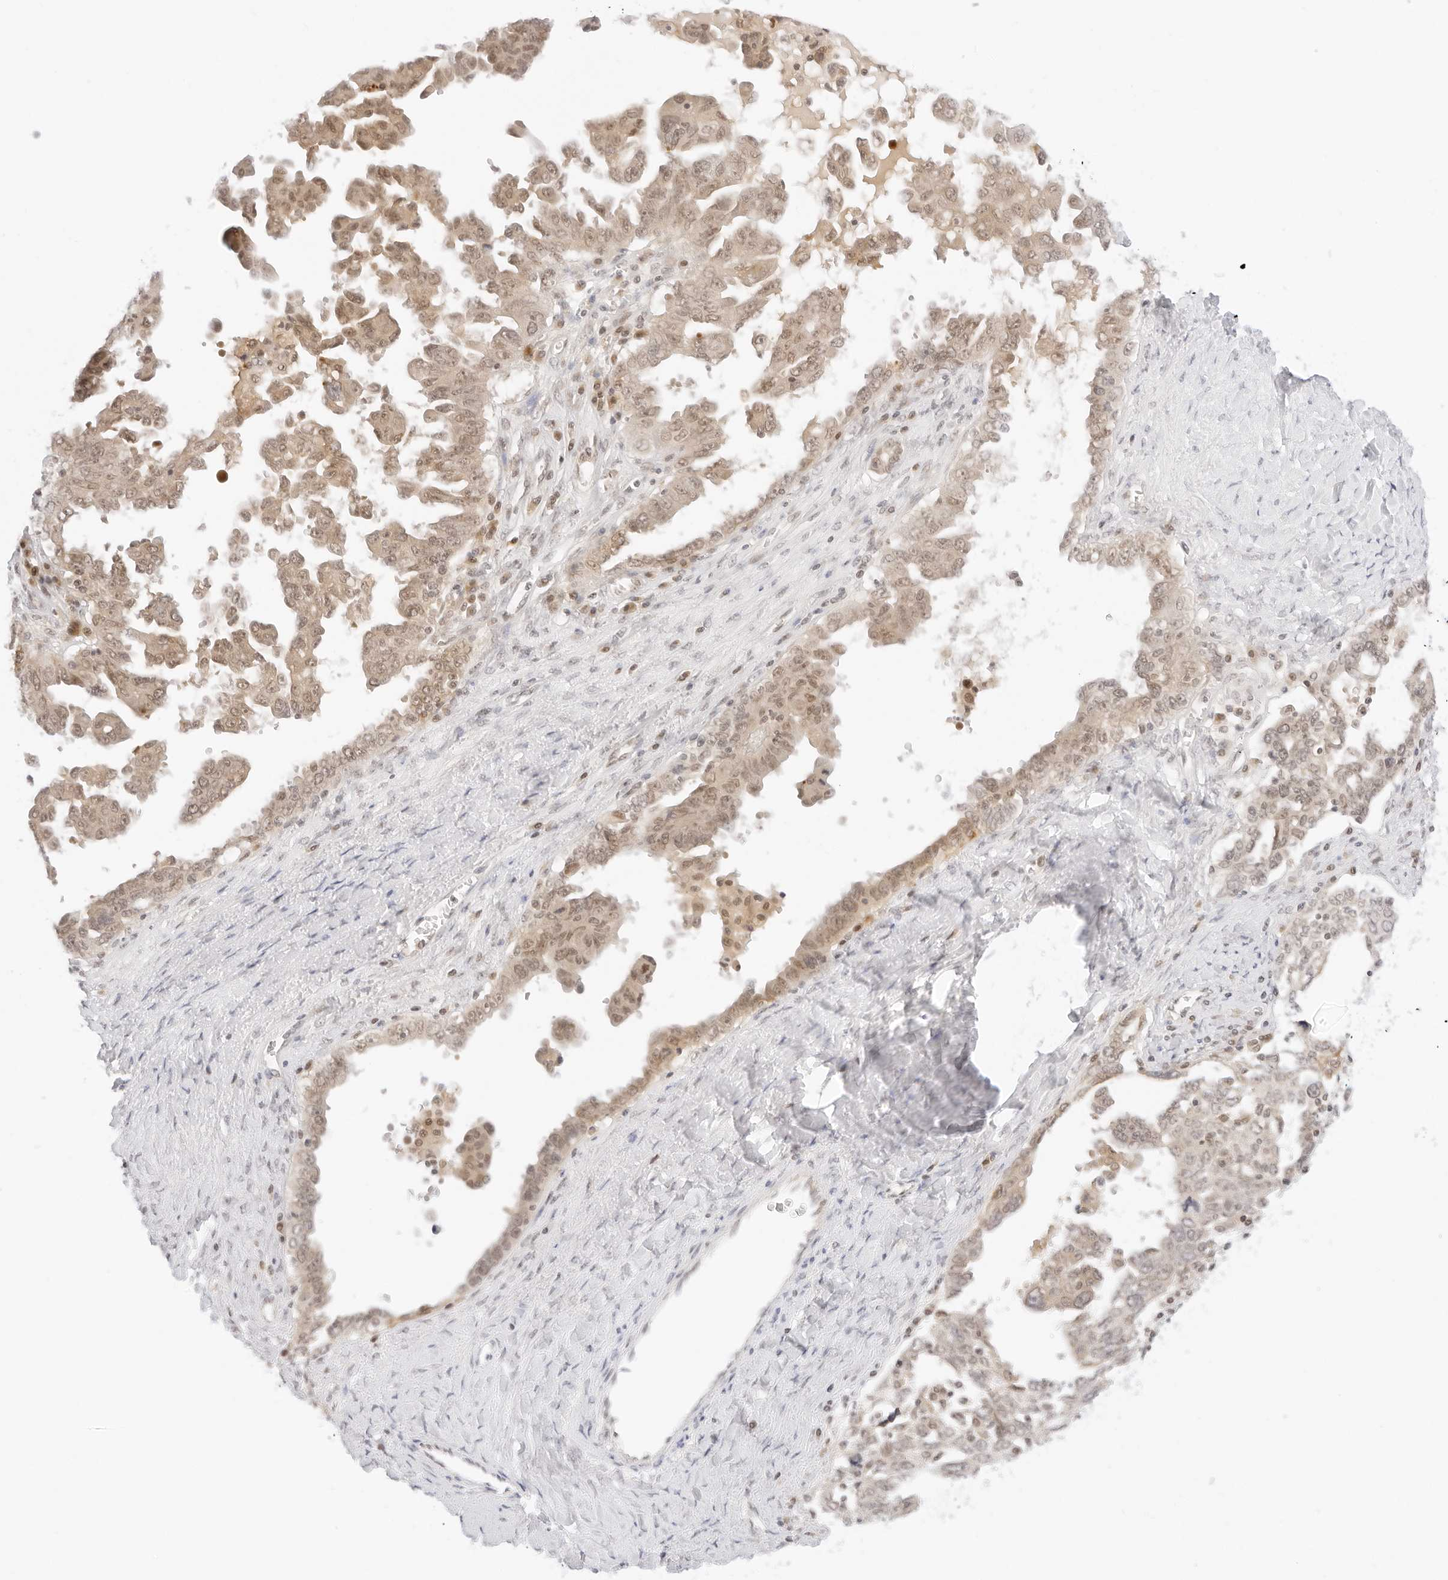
{"staining": {"intensity": "weak", "quantity": ">75%", "location": "nuclear"}, "tissue": "ovarian cancer", "cell_type": "Tumor cells", "image_type": "cancer", "snomed": [{"axis": "morphology", "description": "Carcinoma, endometroid"}, {"axis": "topography", "description": "Ovary"}], "caption": "A brown stain labels weak nuclear expression of a protein in human ovarian cancer tumor cells.", "gene": "POLR3C", "patient": {"sex": "female", "age": 62}}